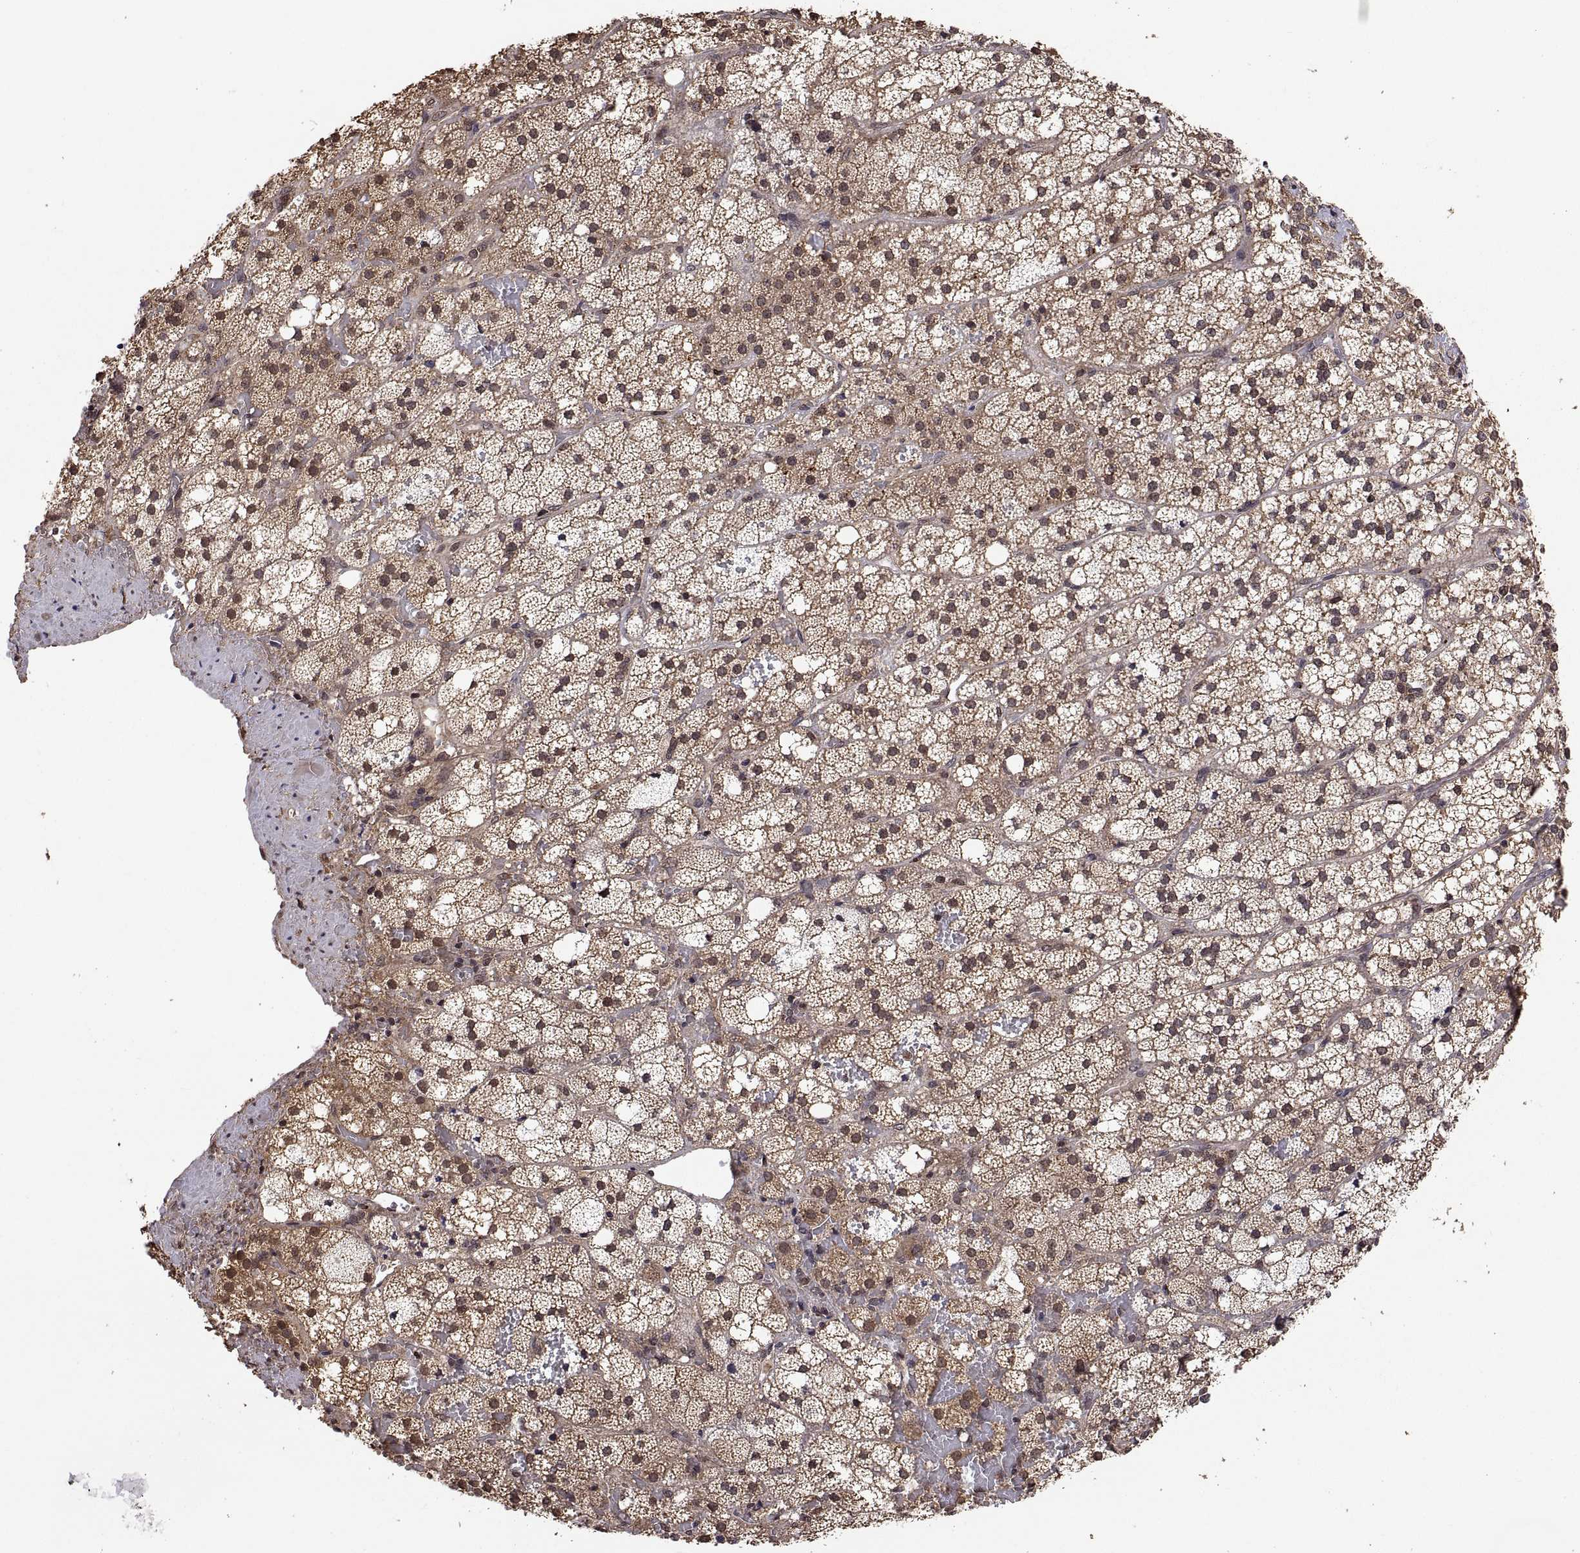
{"staining": {"intensity": "moderate", "quantity": ">75%", "location": "cytoplasmic/membranous"}, "tissue": "adrenal gland", "cell_type": "Glandular cells", "image_type": "normal", "snomed": [{"axis": "morphology", "description": "Normal tissue, NOS"}, {"axis": "topography", "description": "Adrenal gland"}], "caption": "IHC micrograph of unremarkable adrenal gland: adrenal gland stained using immunohistochemistry reveals medium levels of moderate protein expression localized specifically in the cytoplasmic/membranous of glandular cells, appearing as a cytoplasmic/membranous brown color.", "gene": "ZNRF2", "patient": {"sex": "male", "age": 53}}